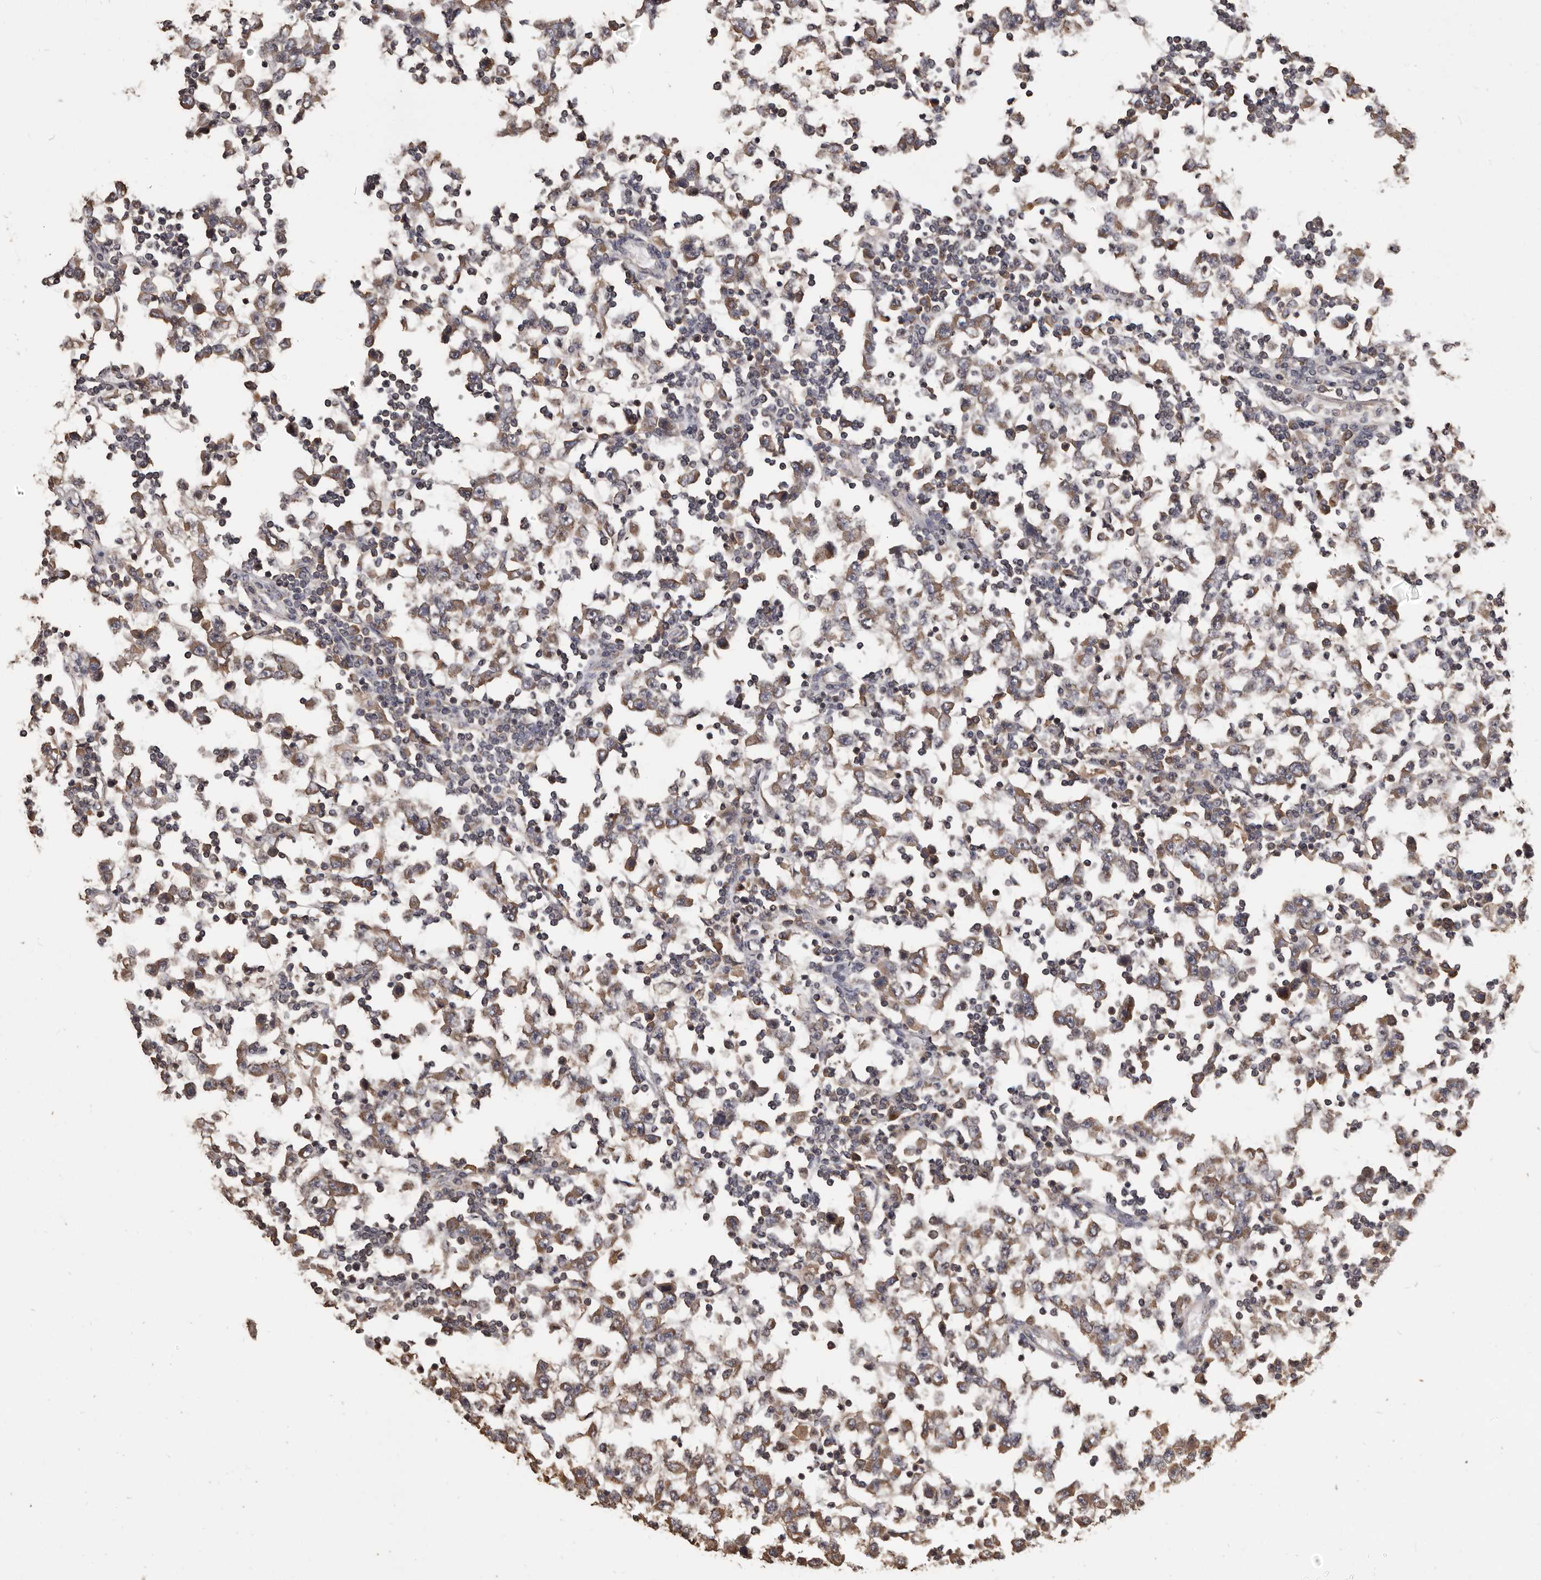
{"staining": {"intensity": "moderate", "quantity": ">75%", "location": "cytoplasmic/membranous"}, "tissue": "testis cancer", "cell_type": "Tumor cells", "image_type": "cancer", "snomed": [{"axis": "morphology", "description": "Seminoma, NOS"}, {"axis": "topography", "description": "Testis"}], "caption": "Protein staining displays moderate cytoplasmic/membranous staining in approximately >75% of tumor cells in testis seminoma. The staining was performed using DAB to visualize the protein expression in brown, while the nuclei were stained in blue with hematoxylin (Magnification: 20x).", "gene": "MGAT5", "patient": {"sex": "male", "age": 65}}